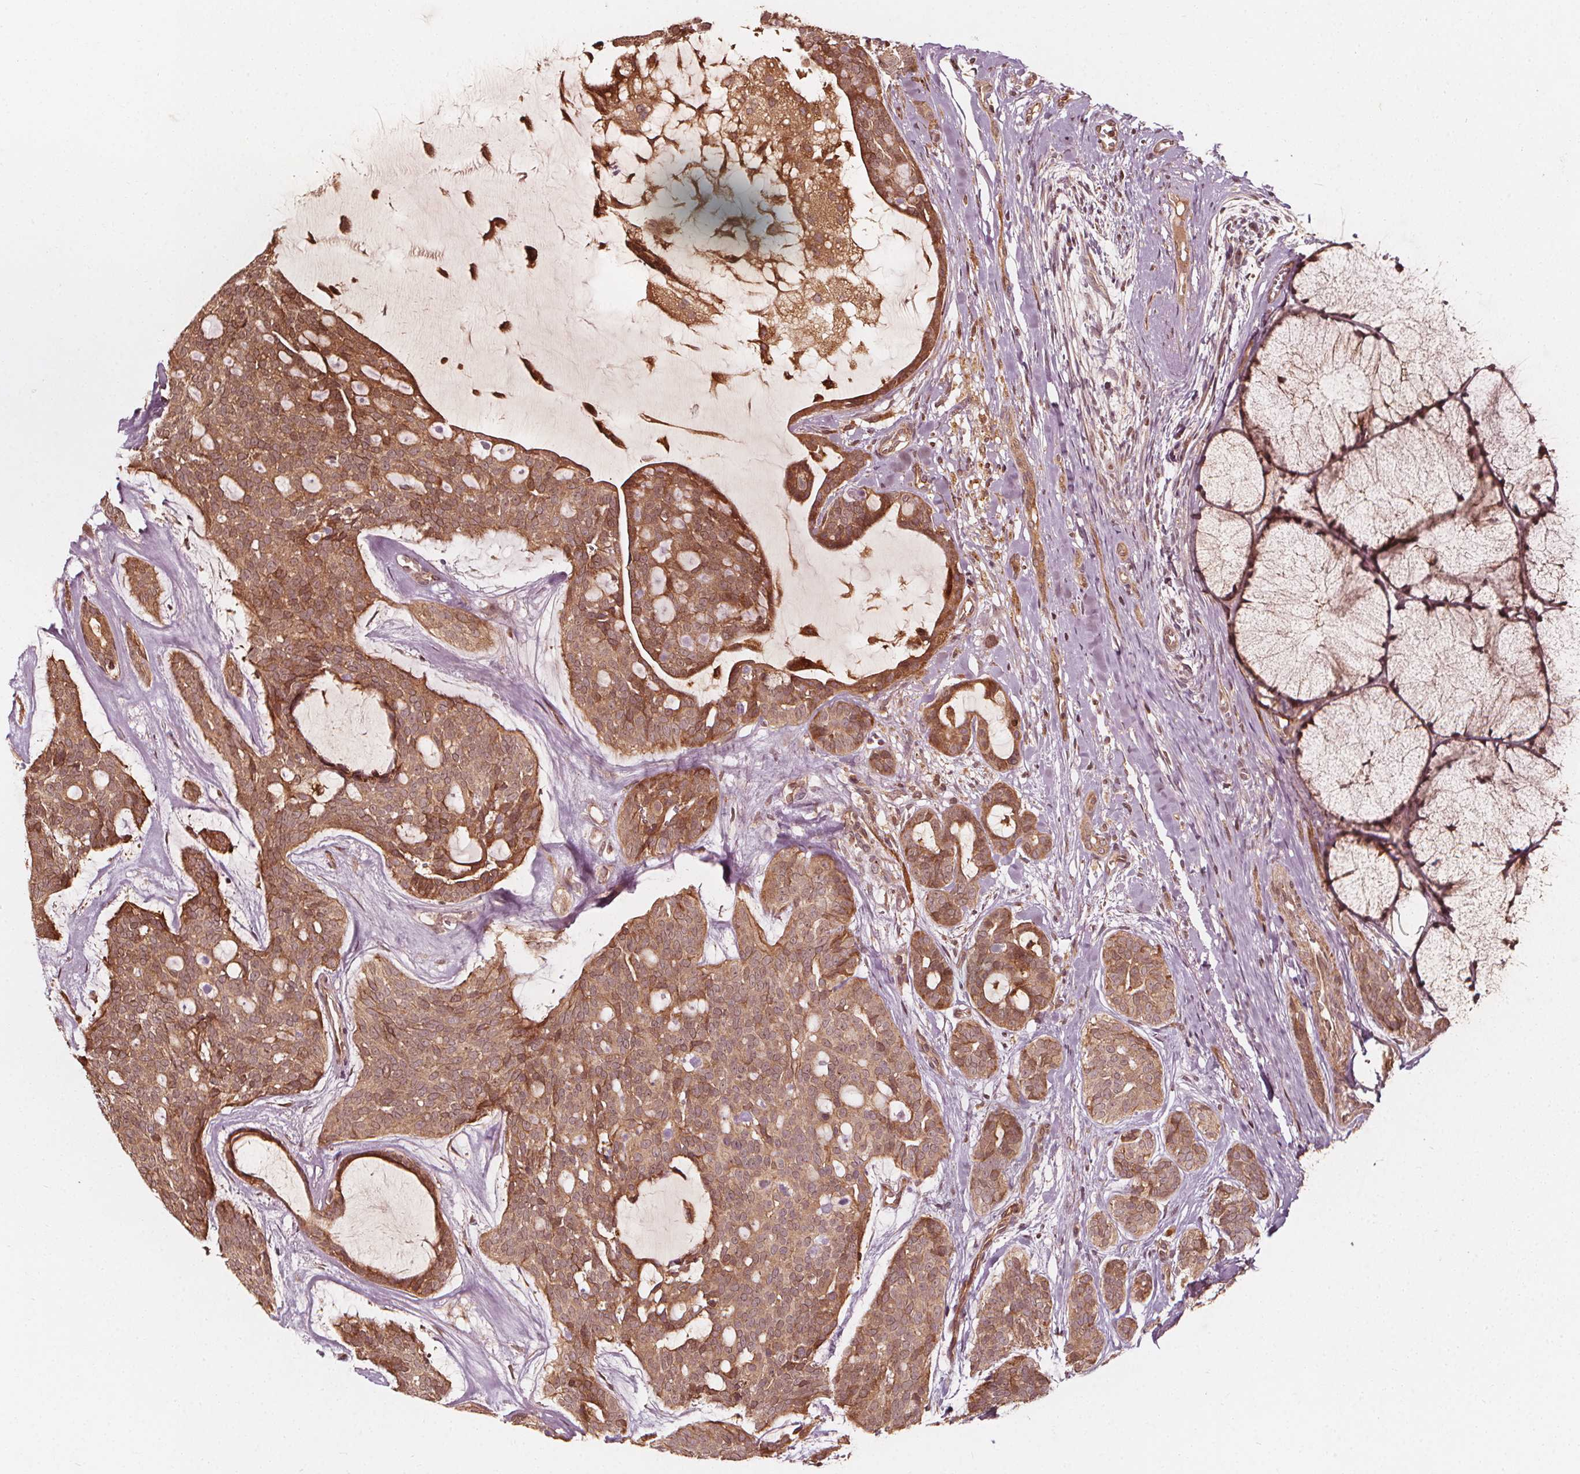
{"staining": {"intensity": "moderate", "quantity": ">75%", "location": "cytoplasmic/membranous,nuclear"}, "tissue": "head and neck cancer", "cell_type": "Tumor cells", "image_type": "cancer", "snomed": [{"axis": "morphology", "description": "Adenocarcinoma, NOS"}, {"axis": "topography", "description": "Head-Neck"}], "caption": "Immunohistochemistry photomicrograph of neoplastic tissue: human head and neck cancer stained using IHC displays medium levels of moderate protein expression localized specifically in the cytoplasmic/membranous and nuclear of tumor cells, appearing as a cytoplasmic/membranous and nuclear brown color.", "gene": "NPC1", "patient": {"sex": "male", "age": 66}}